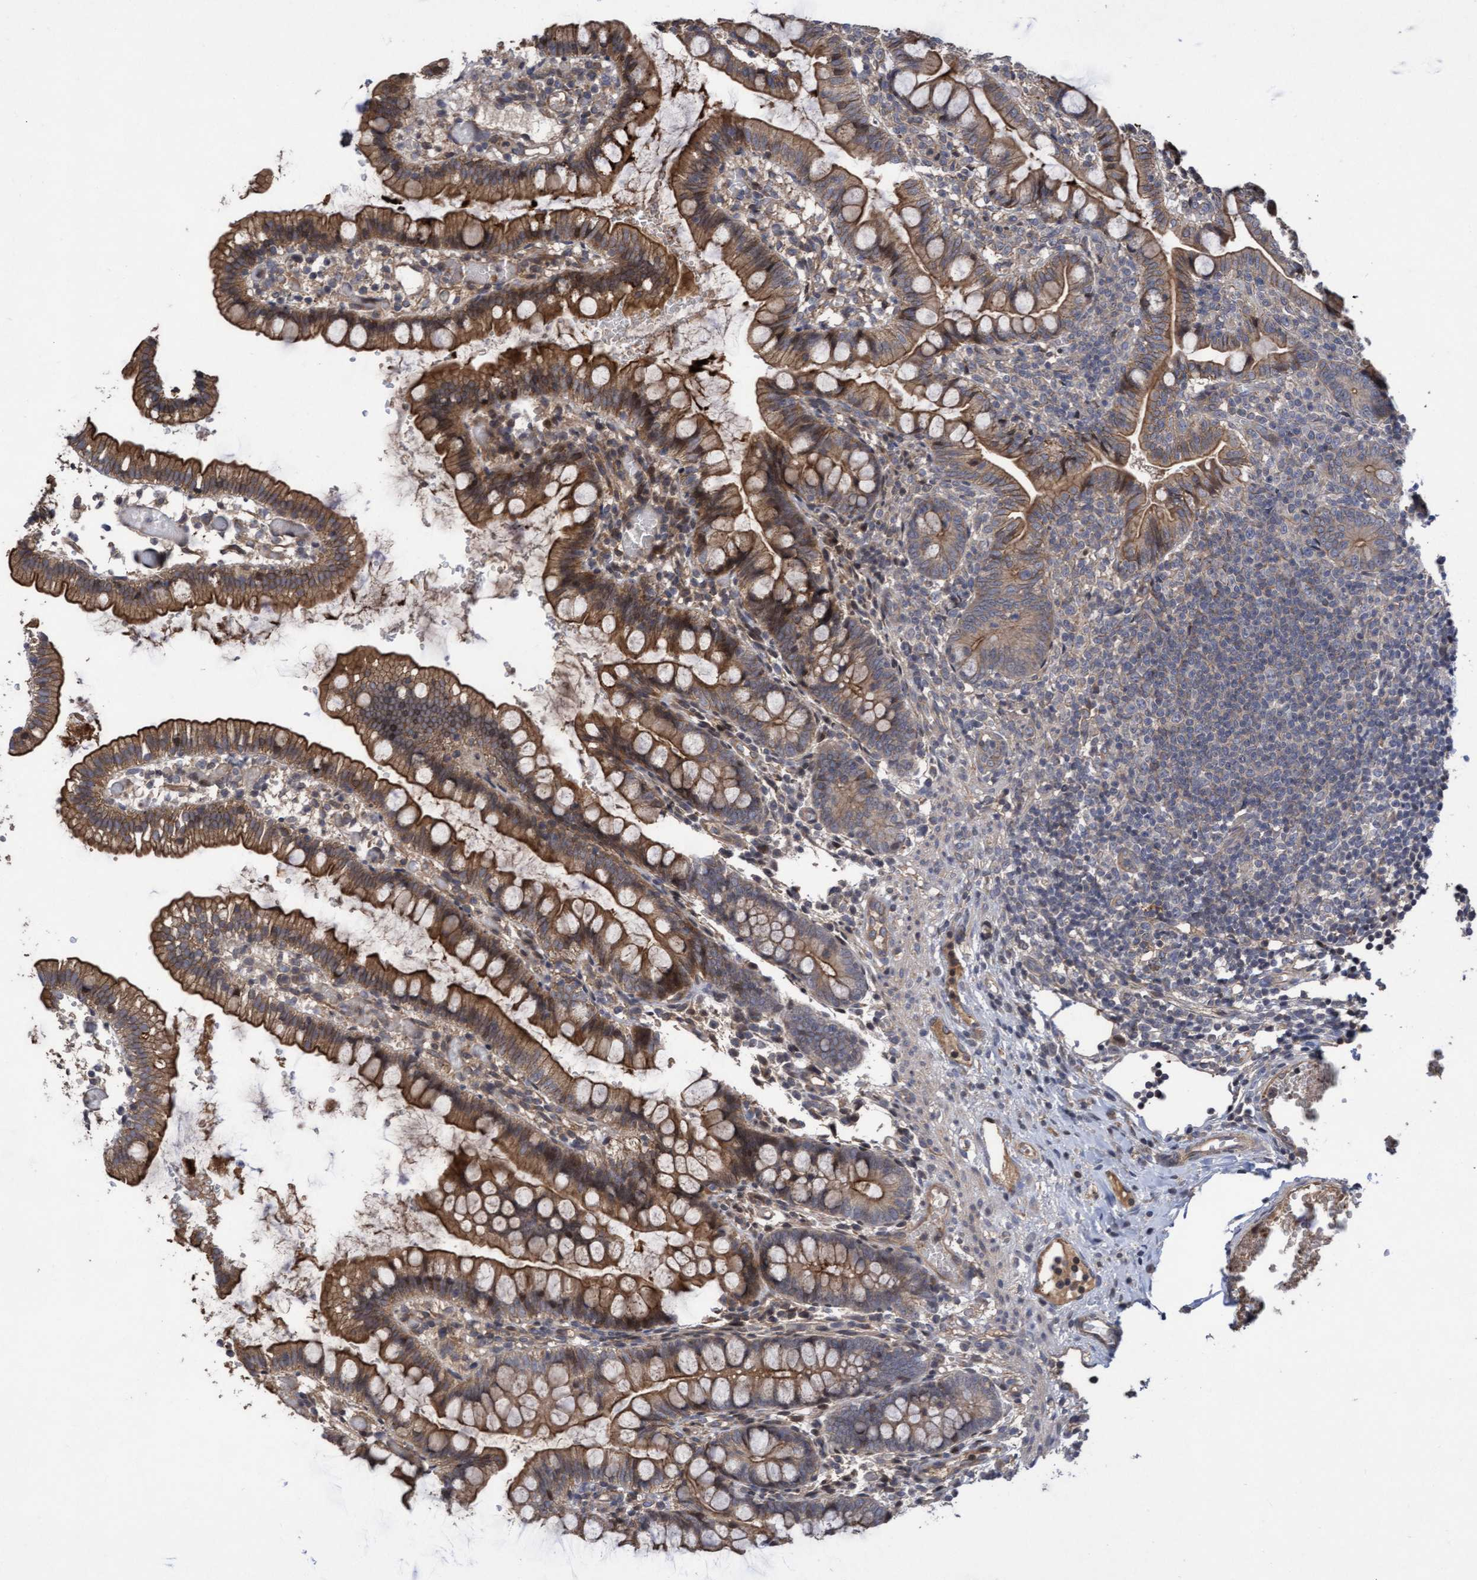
{"staining": {"intensity": "strong", "quantity": ">75%", "location": "cytoplasmic/membranous"}, "tissue": "small intestine", "cell_type": "Glandular cells", "image_type": "normal", "snomed": [{"axis": "morphology", "description": "Normal tissue, NOS"}, {"axis": "morphology", "description": "Developmental malformation"}, {"axis": "topography", "description": "Small intestine"}], "caption": "Immunohistochemistry image of benign small intestine: small intestine stained using immunohistochemistry shows high levels of strong protein expression localized specifically in the cytoplasmic/membranous of glandular cells, appearing as a cytoplasmic/membranous brown color.", "gene": "COBL", "patient": {"sex": "male"}}